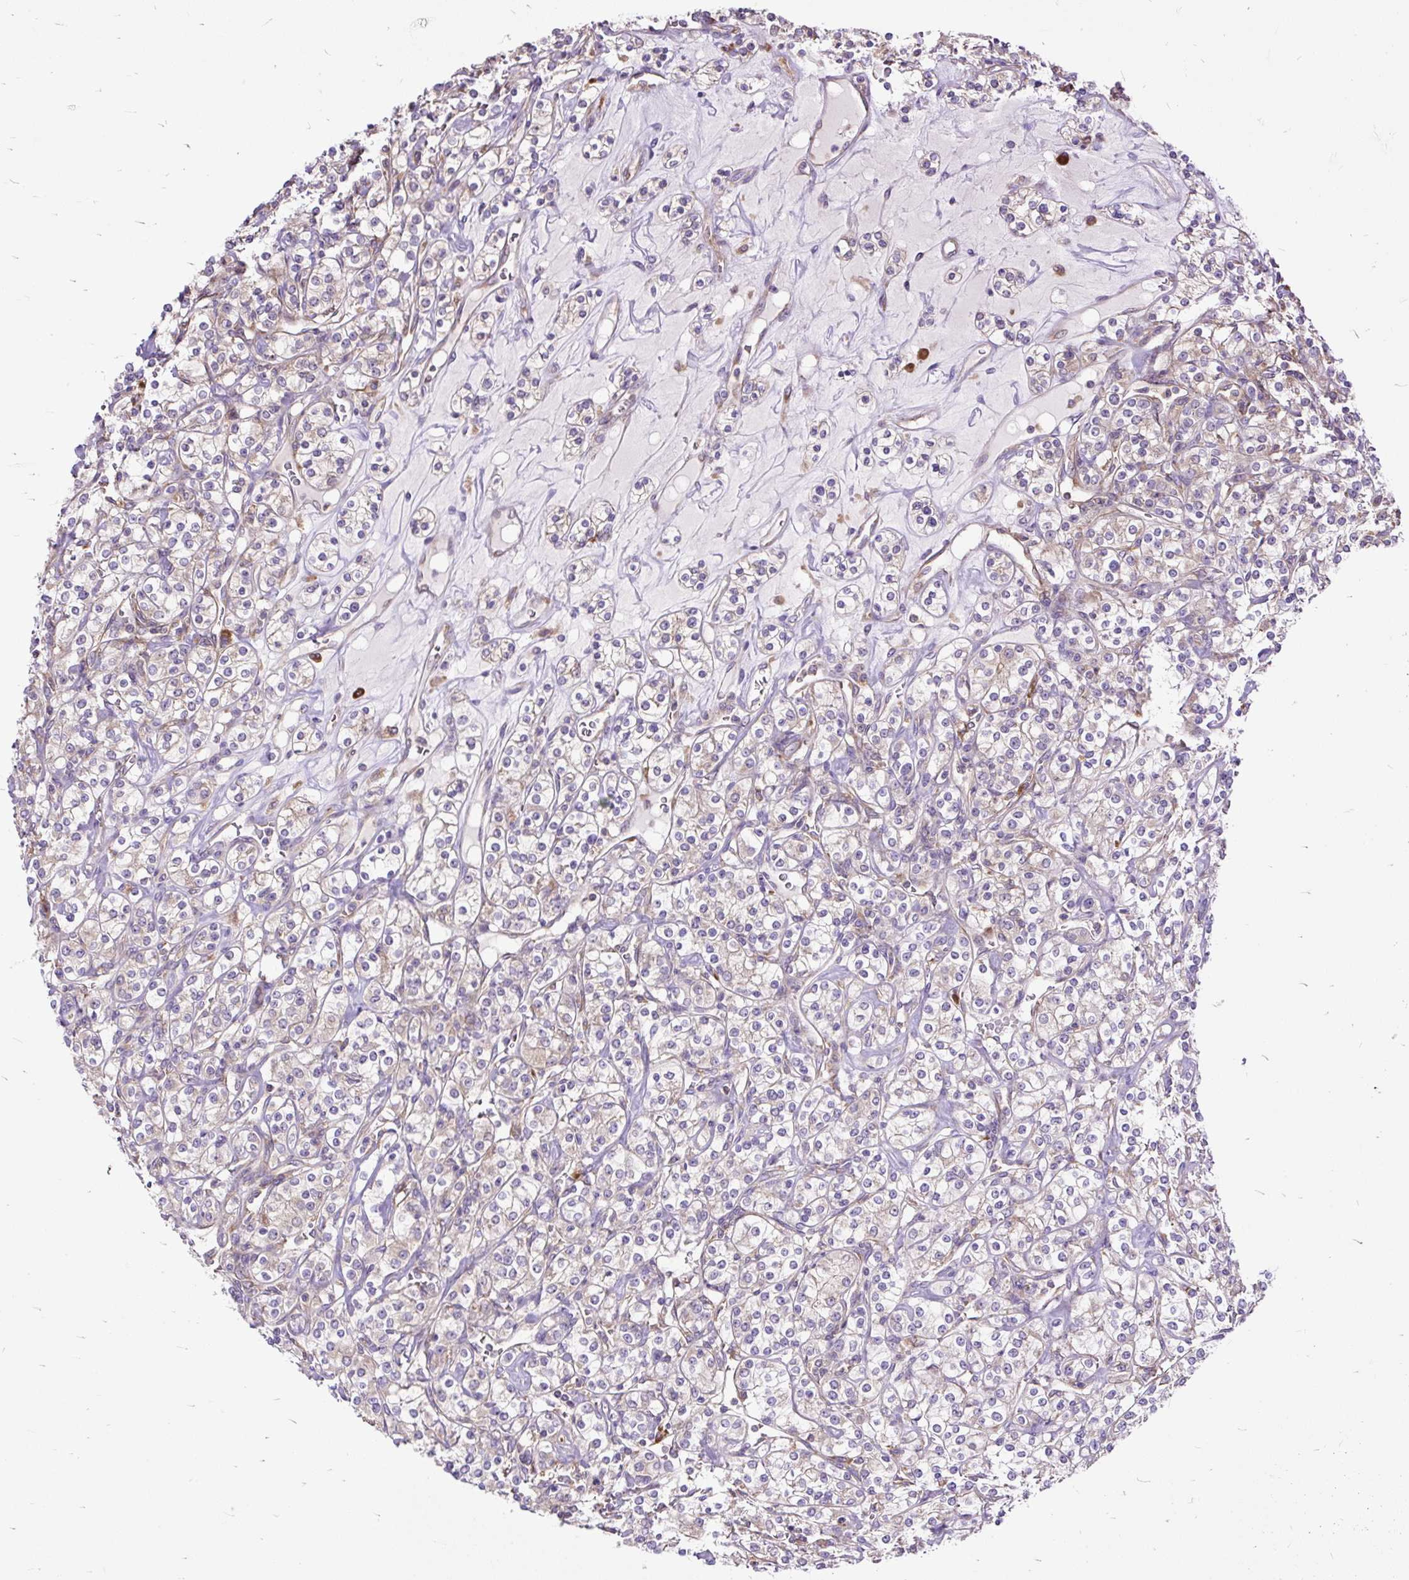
{"staining": {"intensity": "weak", "quantity": "<25%", "location": "cytoplasmic/membranous"}, "tissue": "renal cancer", "cell_type": "Tumor cells", "image_type": "cancer", "snomed": [{"axis": "morphology", "description": "Adenocarcinoma, NOS"}, {"axis": "topography", "description": "Kidney"}], "caption": "Tumor cells are negative for protein expression in human adenocarcinoma (renal).", "gene": "RPS5", "patient": {"sex": "male", "age": 77}}